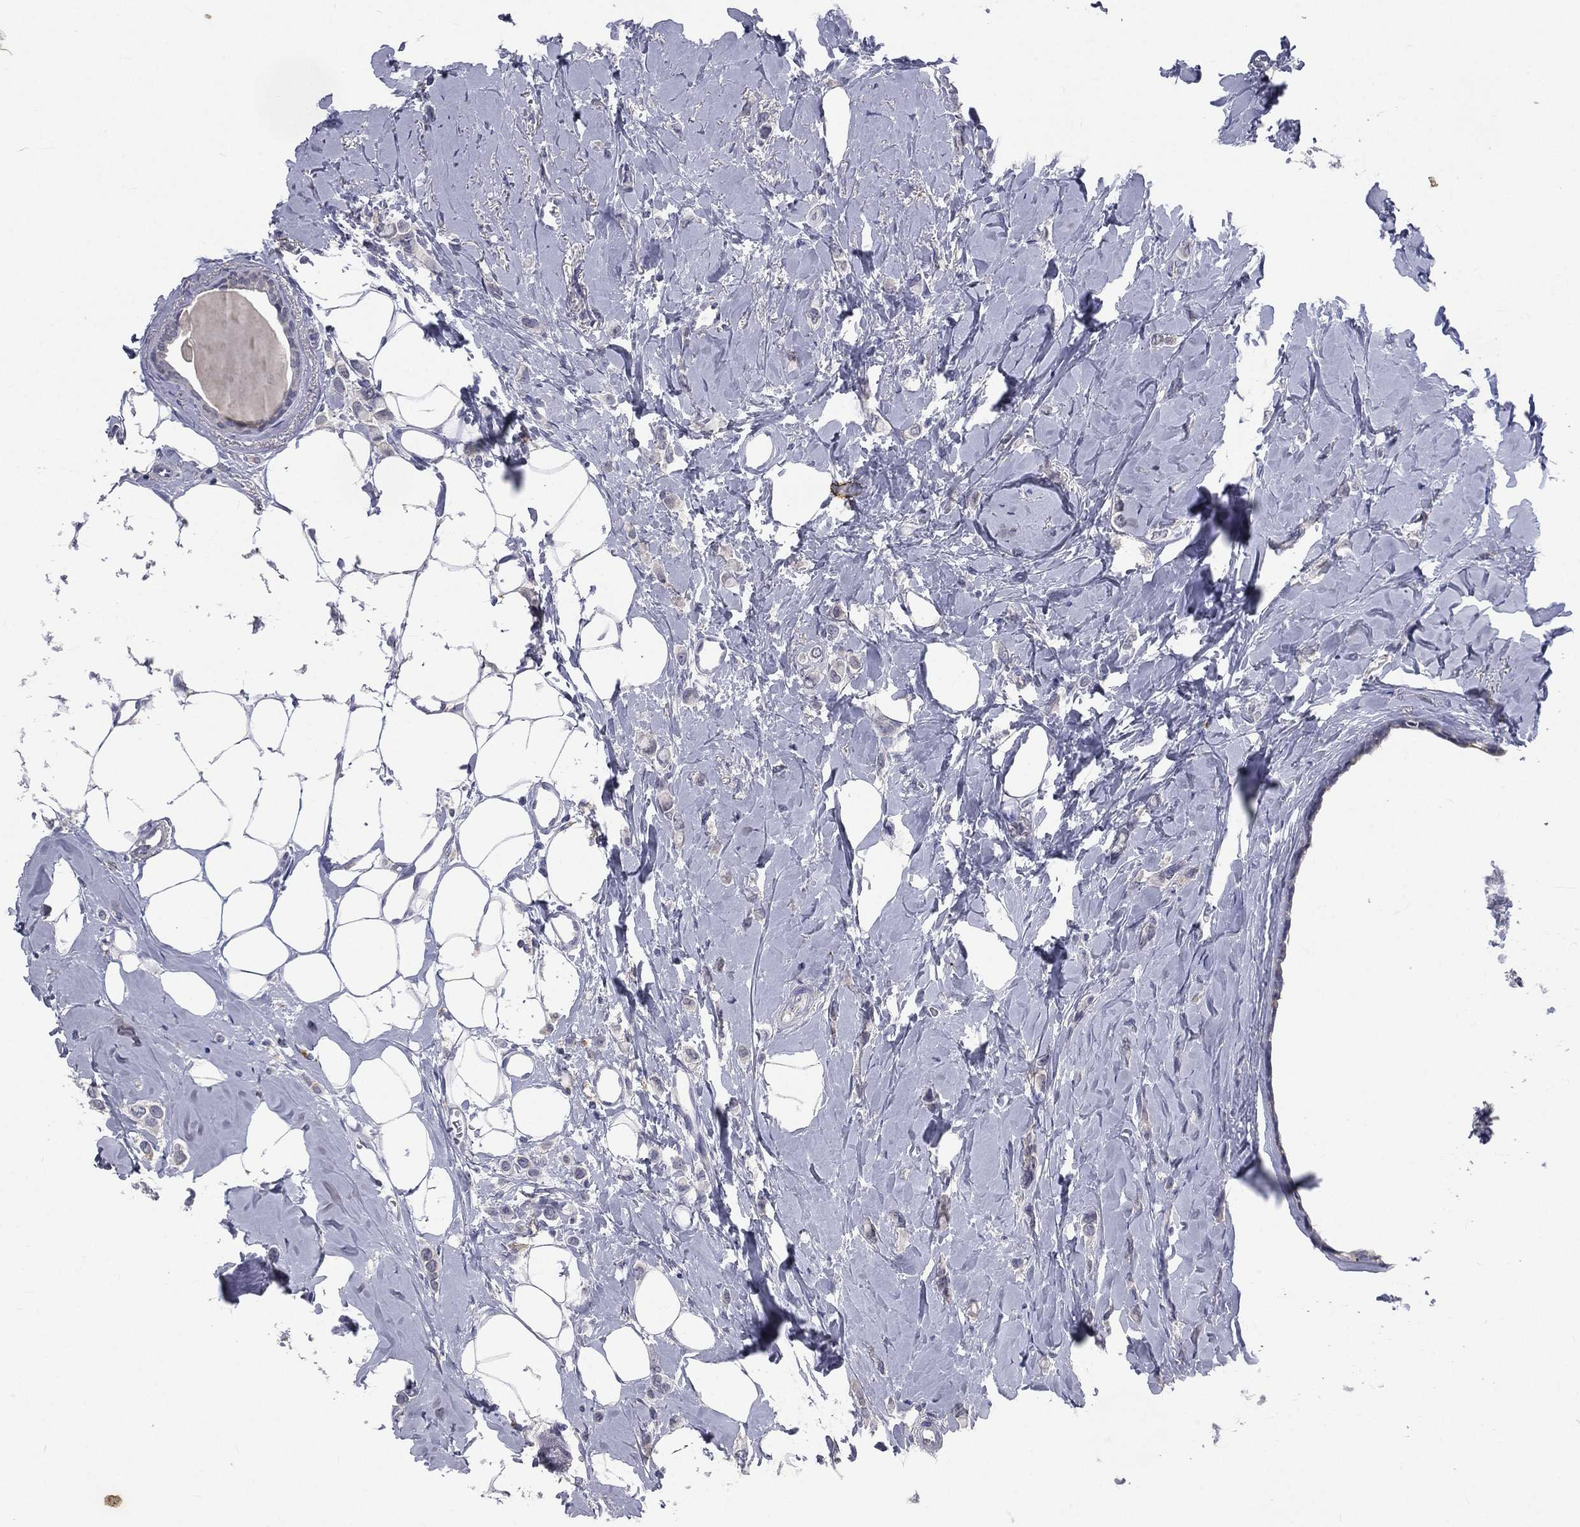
{"staining": {"intensity": "negative", "quantity": "none", "location": "none"}, "tissue": "breast cancer", "cell_type": "Tumor cells", "image_type": "cancer", "snomed": [{"axis": "morphology", "description": "Lobular carcinoma"}, {"axis": "topography", "description": "Breast"}], "caption": "Immunohistochemistry (IHC) of human lobular carcinoma (breast) displays no positivity in tumor cells.", "gene": "IFT27", "patient": {"sex": "female", "age": 66}}